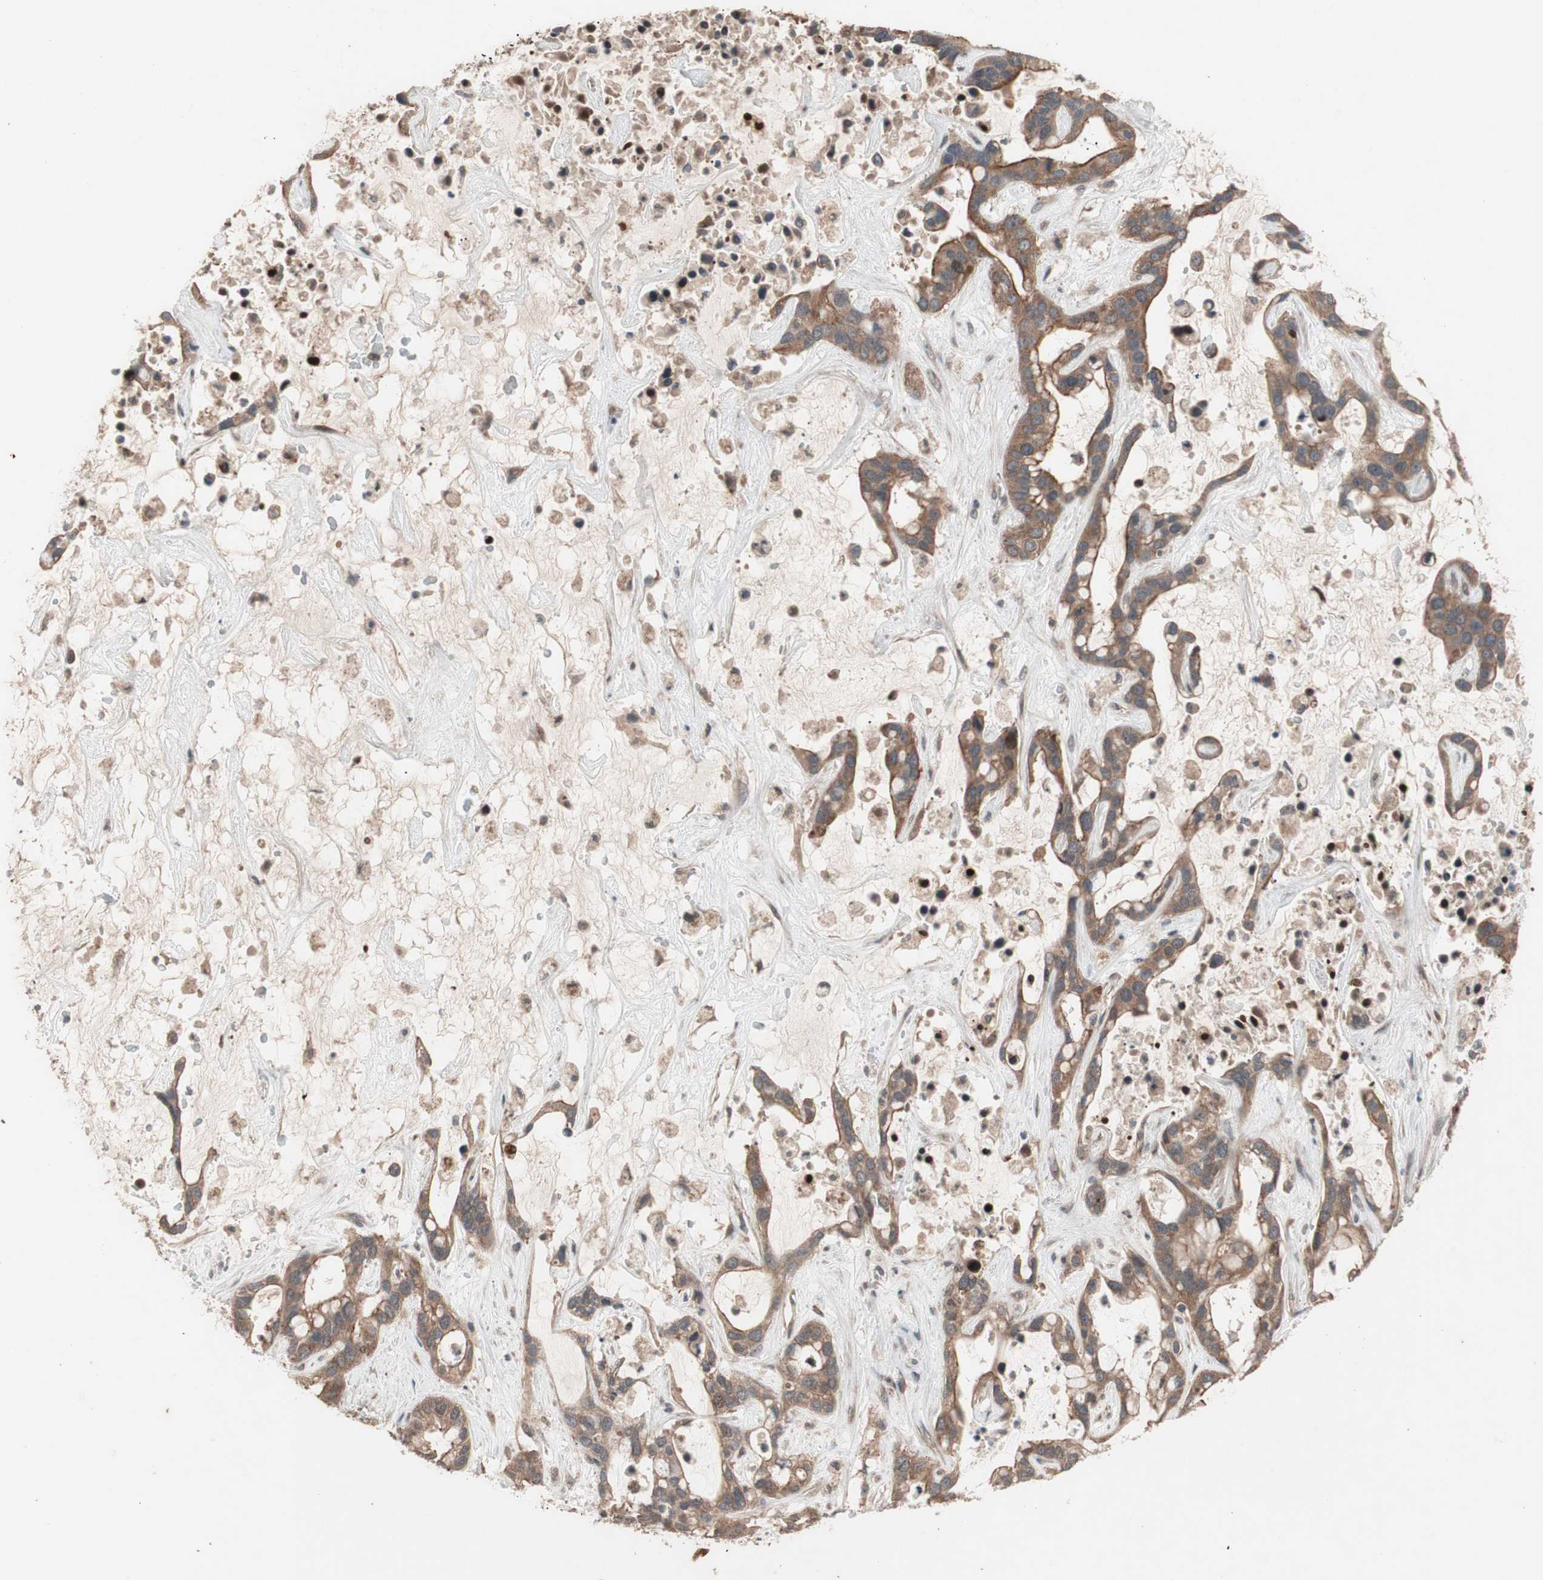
{"staining": {"intensity": "moderate", "quantity": ">75%", "location": "cytoplasmic/membranous"}, "tissue": "liver cancer", "cell_type": "Tumor cells", "image_type": "cancer", "snomed": [{"axis": "morphology", "description": "Cholangiocarcinoma"}, {"axis": "topography", "description": "Liver"}], "caption": "Human liver cholangiocarcinoma stained with a brown dye displays moderate cytoplasmic/membranous positive staining in approximately >75% of tumor cells.", "gene": "NF2", "patient": {"sex": "female", "age": 65}}